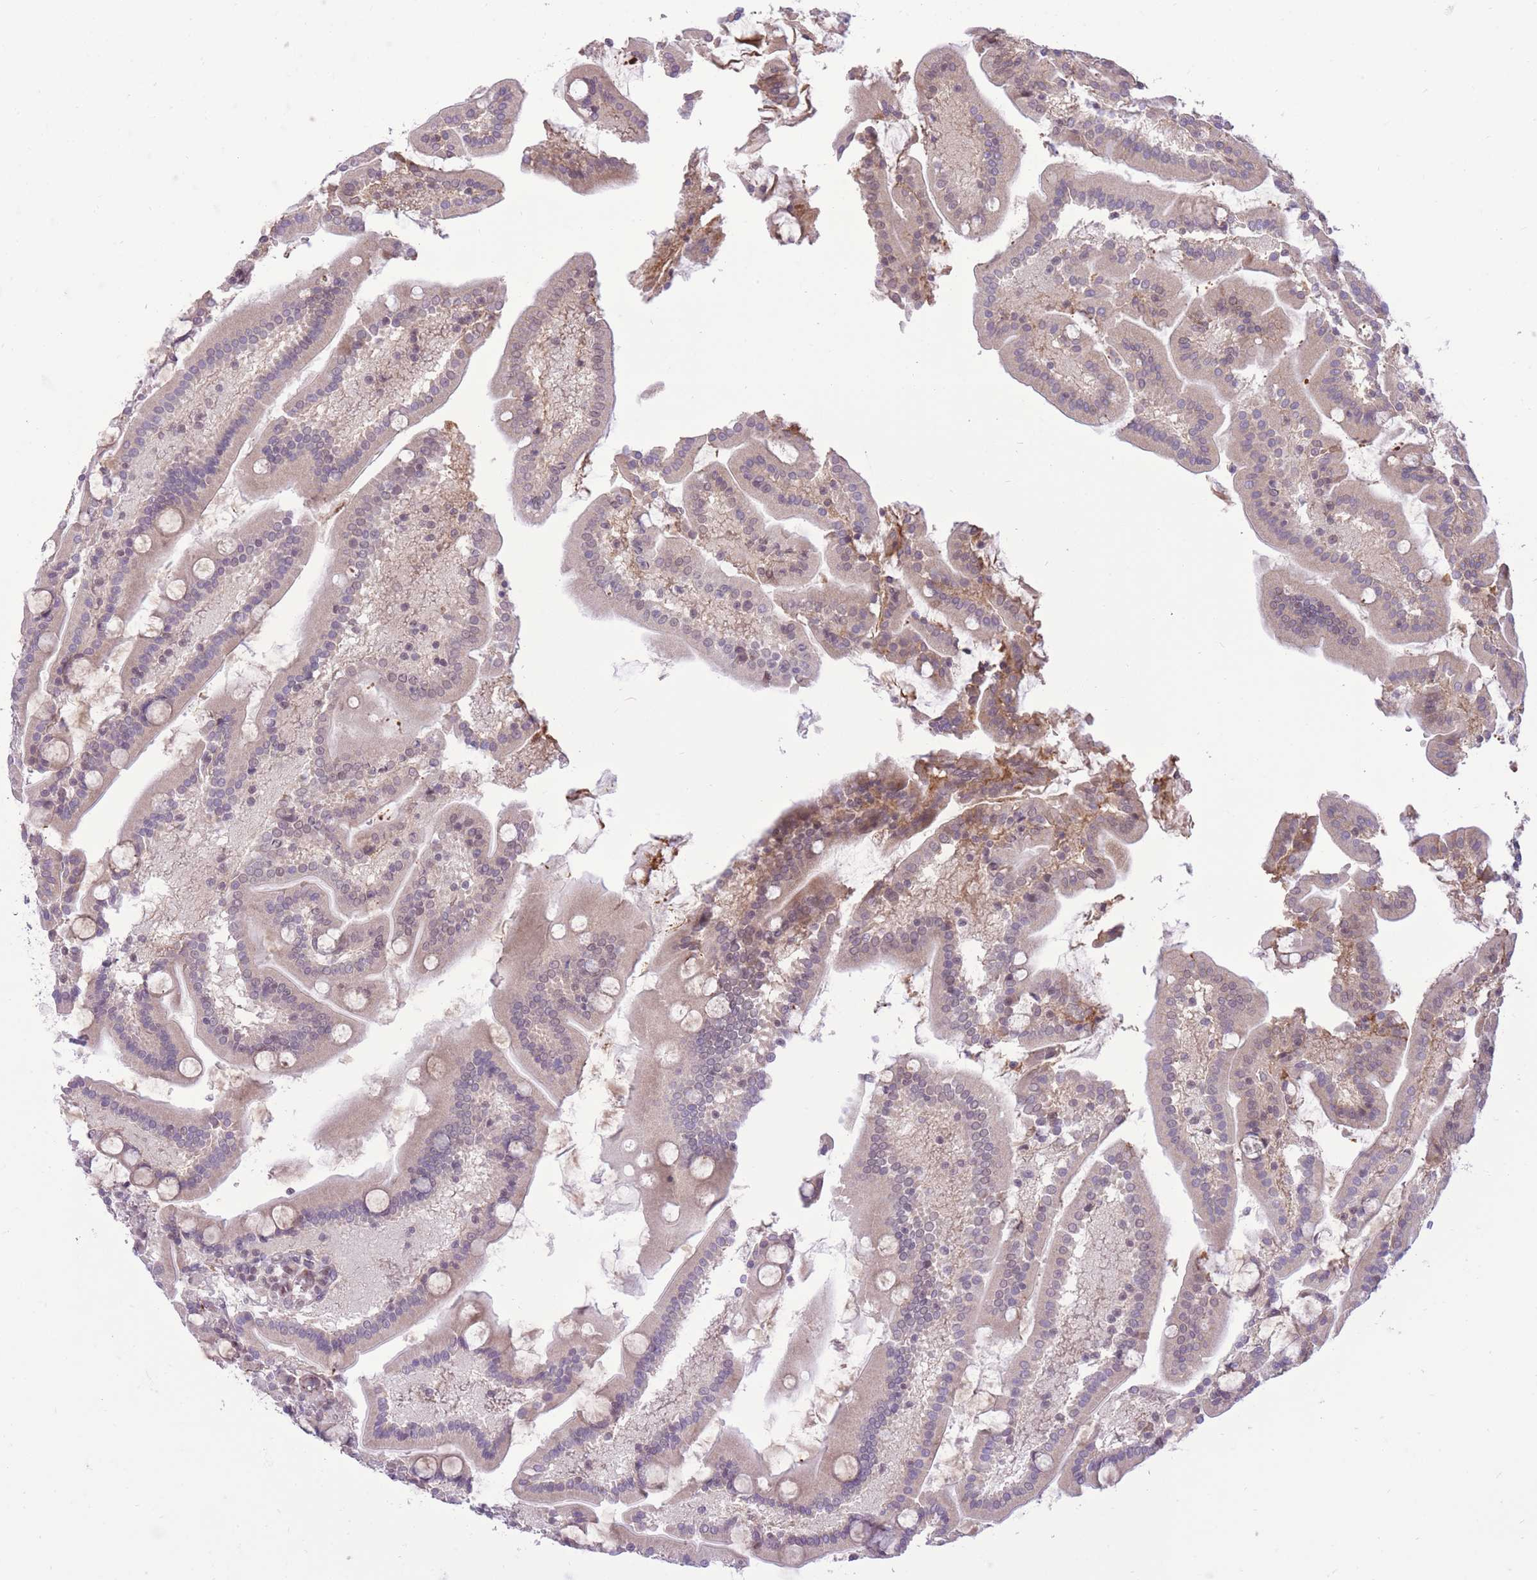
{"staining": {"intensity": "weak", "quantity": "25%-75%", "location": "cytoplasmic/membranous,nuclear"}, "tissue": "duodenum", "cell_type": "Glandular cells", "image_type": "normal", "snomed": [{"axis": "morphology", "description": "Normal tissue, NOS"}, {"axis": "topography", "description": "Duodenum"}], "caption": "High-power microscopy captured an immunohistochemistry photomicrograph of benign duodenum, revealing weak cytoplasmic/membranous,nuclear positivity in approximately 25%-75% of glandular cells. The protein is stained brown, and the nuclei are stained in blue (DAB IHC with brightfield microscopy, high magnification).", "gene": "ELL", "patient": {"sex": "male", "age": 55}}